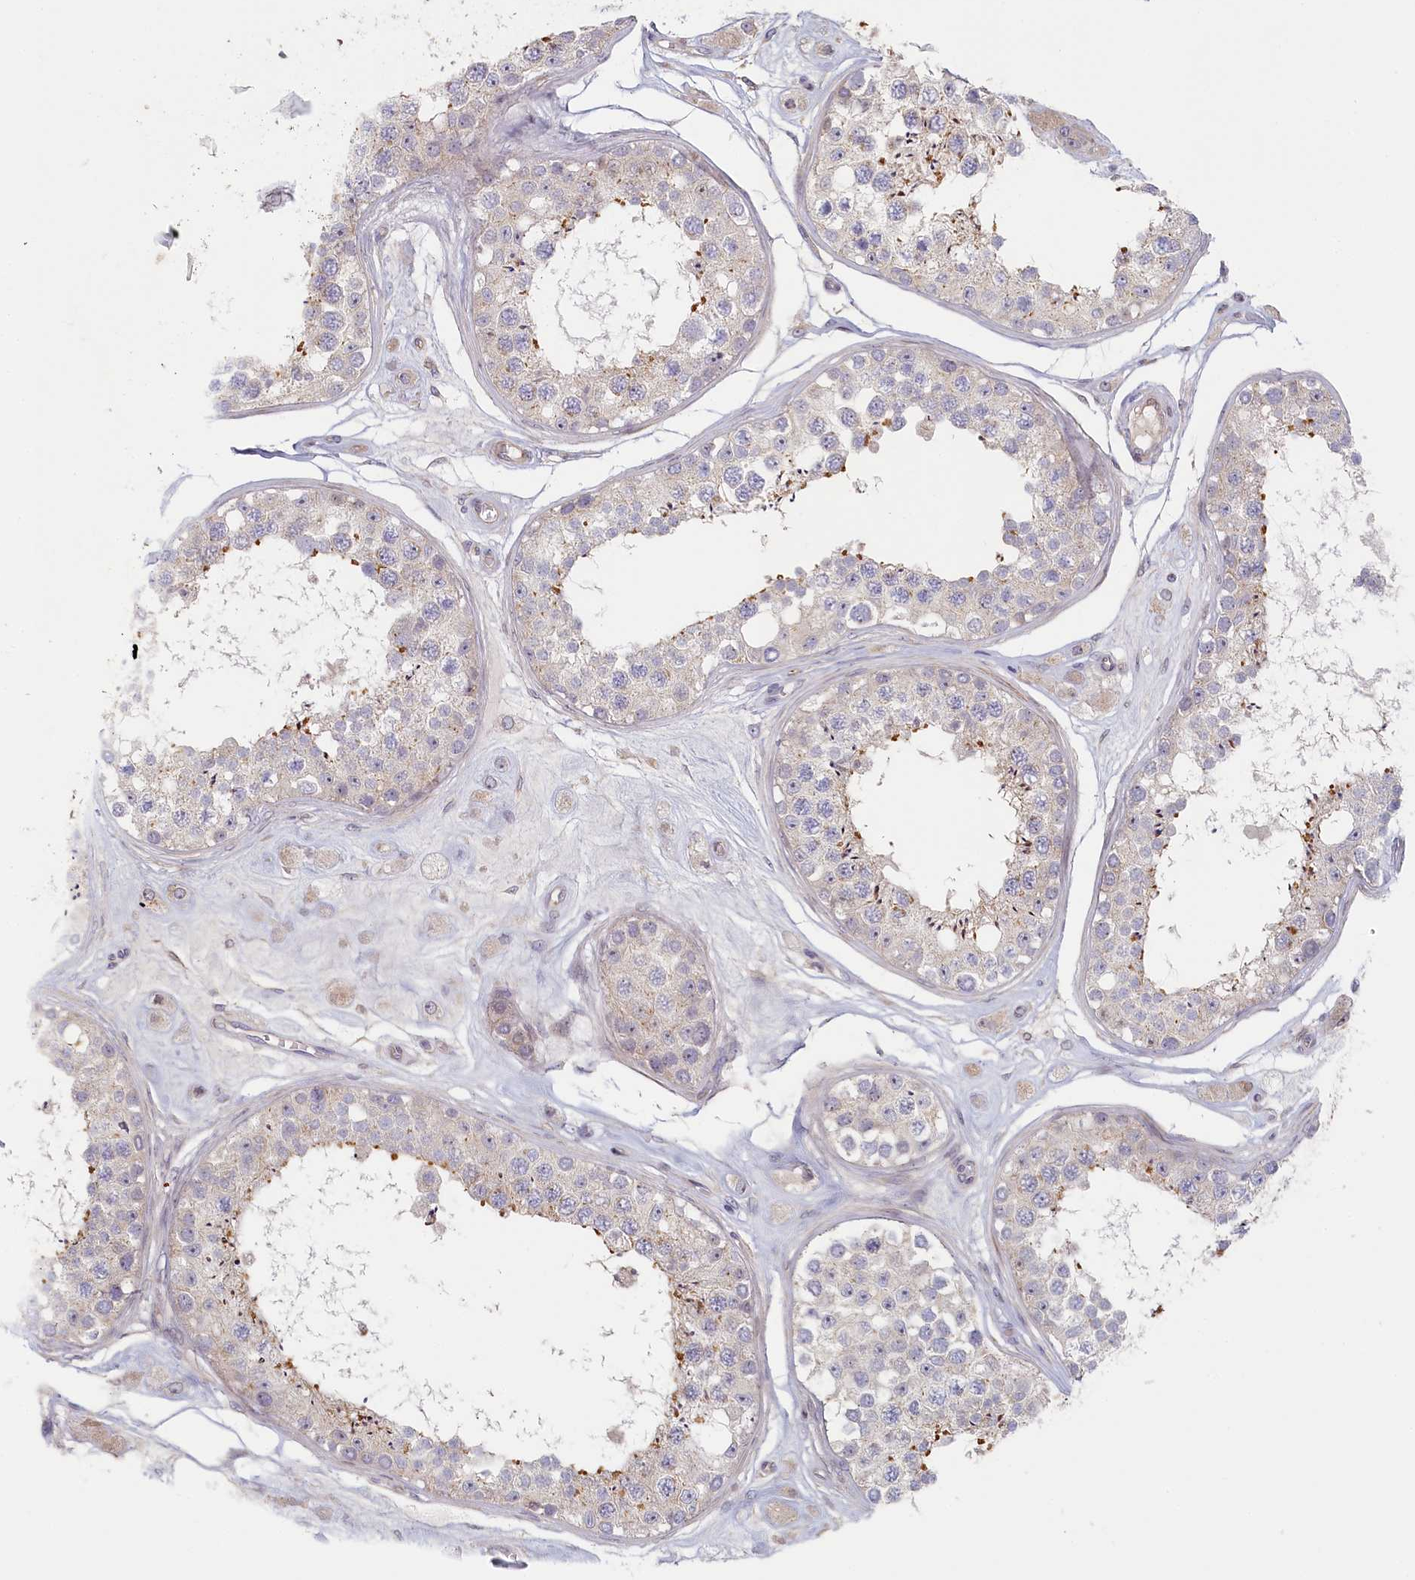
{"staining": {"intensity": "weak", "quantity": "25%-75%", "location": "cytoplasmic/membranous"}, "tissue": "testis", "cell_type": "Cells in seminiferous ducts", "image_type": "normal", "snomed": [{"axis": "morphology", "description": "Normal tissue, NOS"}, {"axis": "topography", "description": "Testis"}], "caption": "High-power microscopy captured an immunohistochemistry (IHC) image of unremarkable testis, revealing weak cytoplasmic/membranous expression in about 25%-75% of cells in seminiferous ducts. (IHC, brightfield microscopy, high magnification).", "gene": "INTS4", "patient": {"sex": "male", "age": 25}}